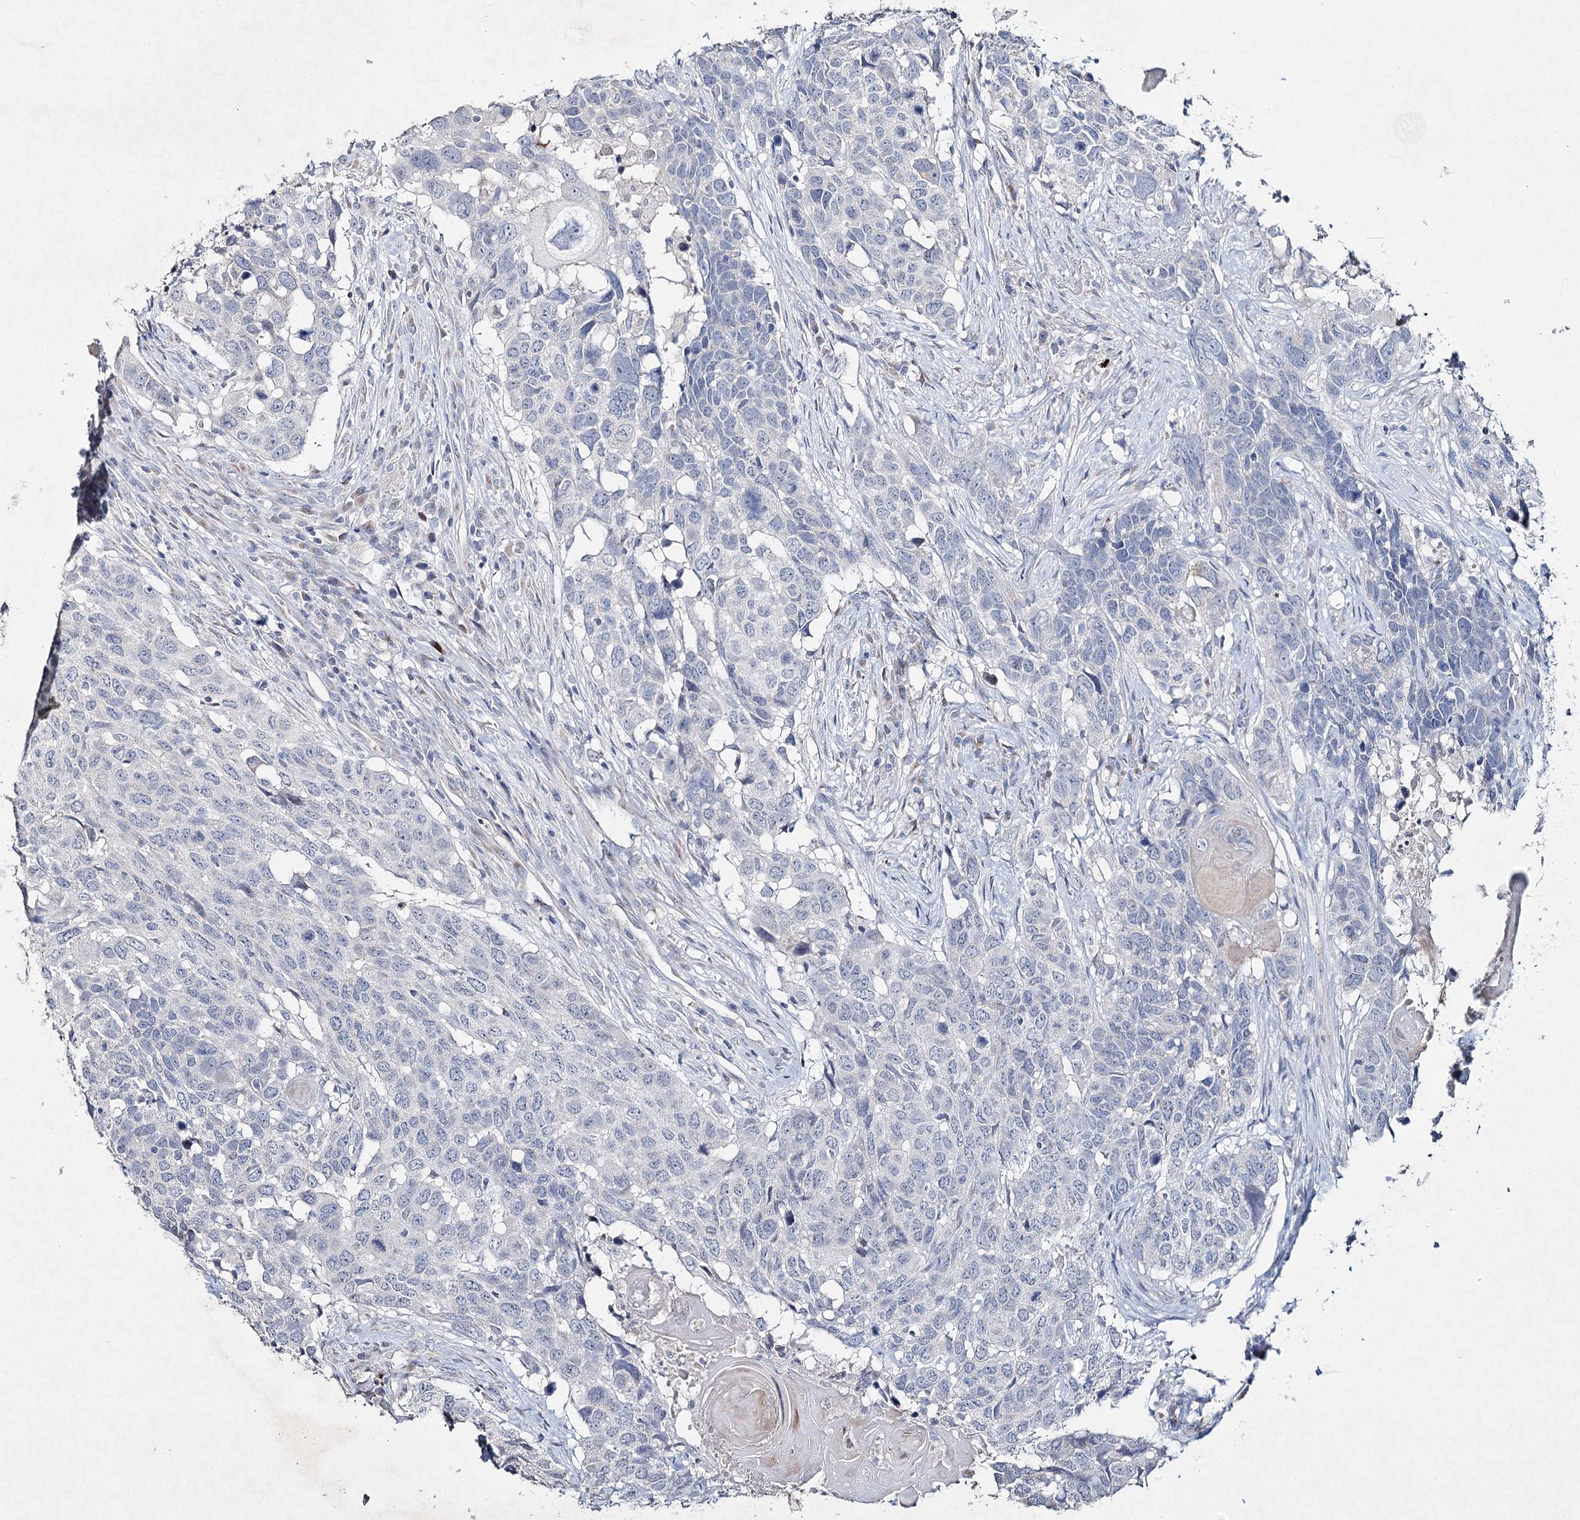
{"staining": {"intensity": "negative", "quantity": "none", "location": "none"}, "tissue": "head and neck cancer", "cell_type": "Tumor cells", "image_type": "cancer", "snomed": [{"axis": "morphology", "description": "Squamous cell carcinoma, NOS"}, {"axis": "topography", "description": "Head-Neck"}], "caption": "Protein analysis of head and neck cancer (squamous cell carcinoma) displays no significant expression in tumor cells. The staining is performed using DAB (3,3'-diaminobenzidine) brown chromogen with nuclei counter-stained in using hematoxylin.", "gene": "RFX6", "patient": {"sex": "male", "age": 66}}